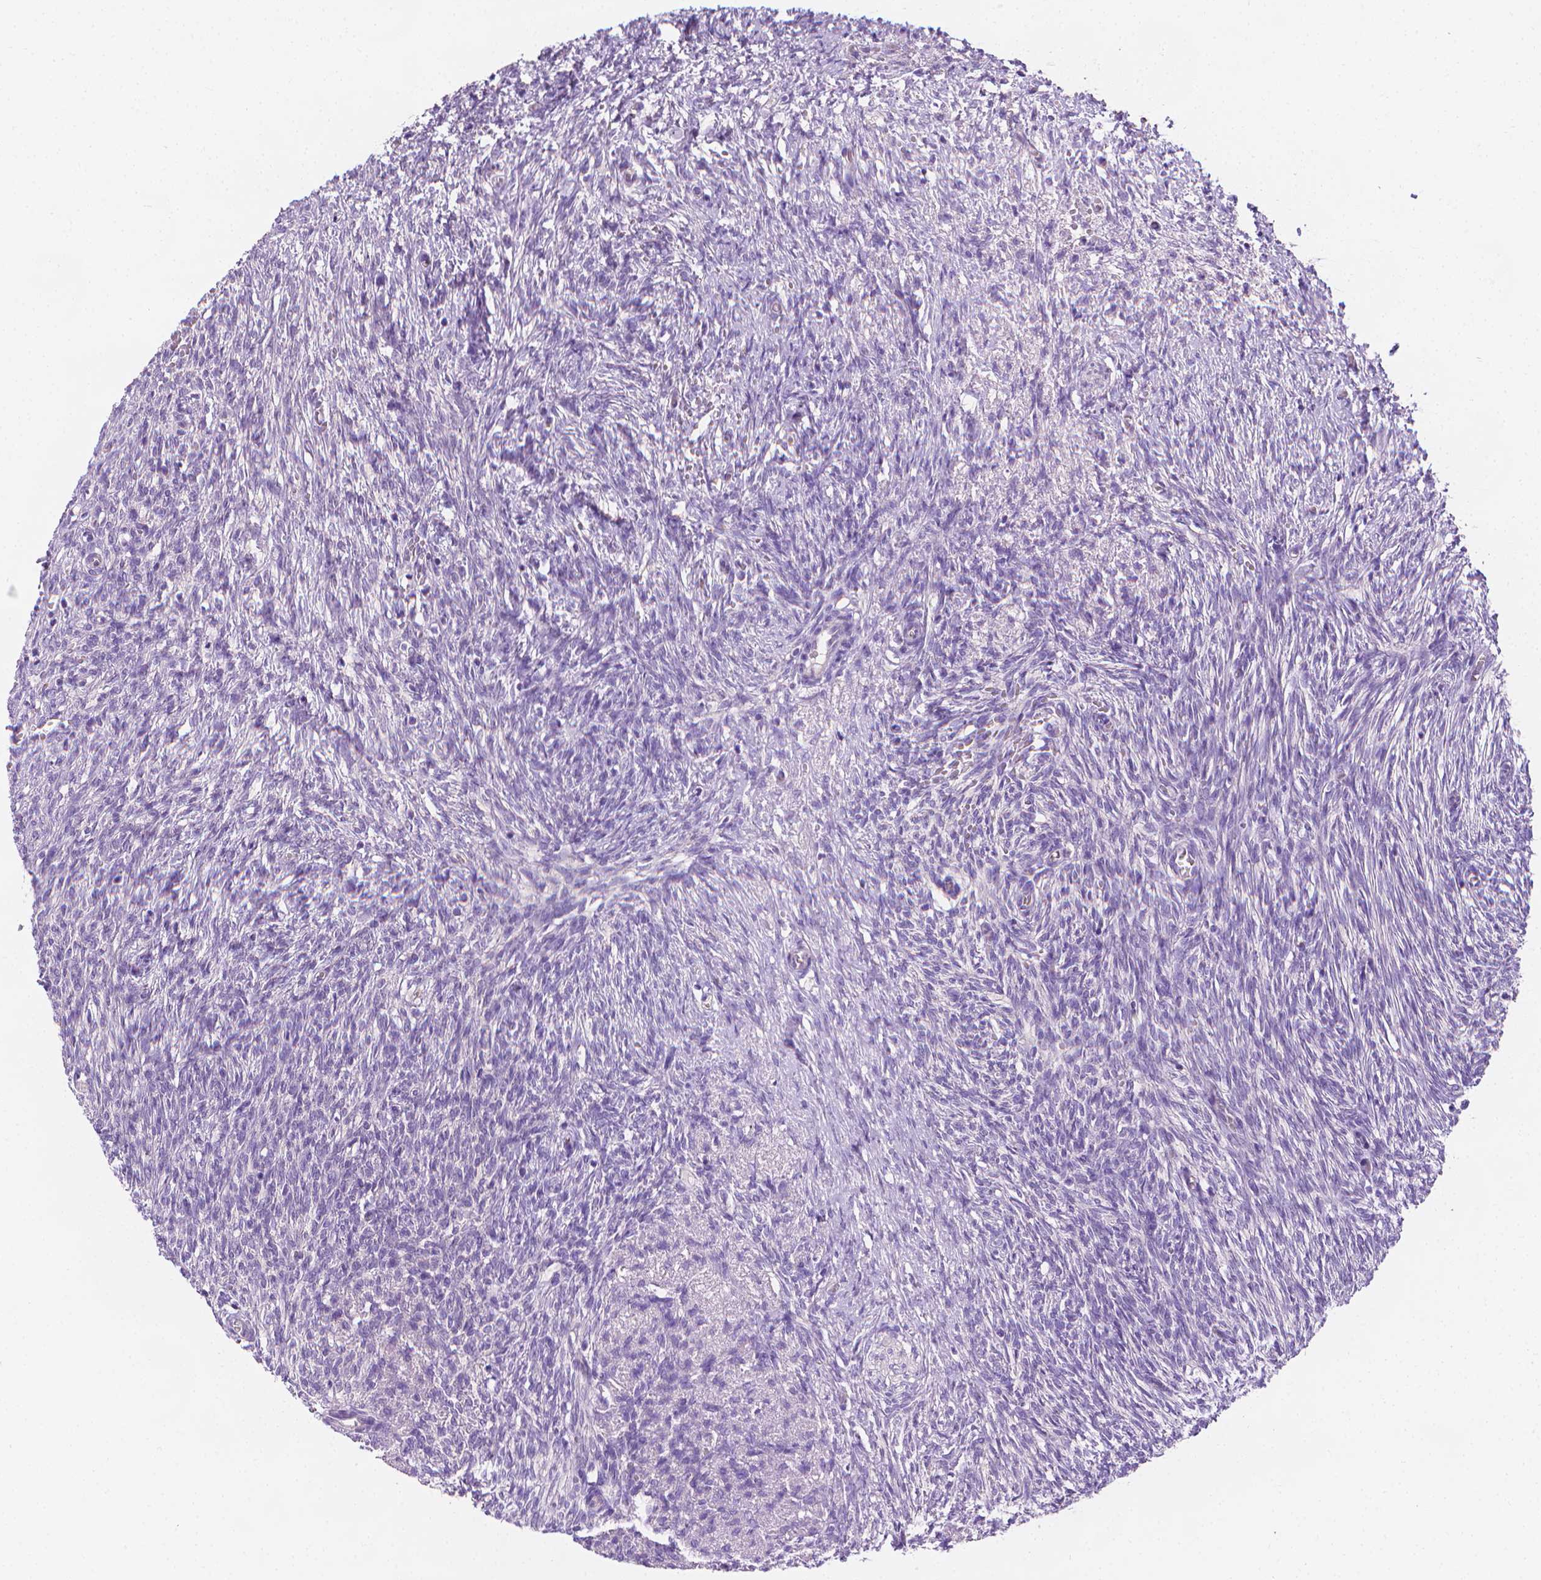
{"staining": {"intensity": "weak", "quantity": ">75%", "location": "cytoplasmic/membranous"}, "tissue": "ovary", "cell_type": "Follicle cells", "image_type": "normal", "snomed": [{"axis": "morphology", "description": "Normal tissue, NOS"}, {"axis": "topography", "description": "Ovary"}], "caption": "Protein staining reveals weak cytoplasmic/membranous staining in about >75% of follicle cells in normal ovary.", "gene": "FASN", "patient": {"sex": "female", "age": 46}}